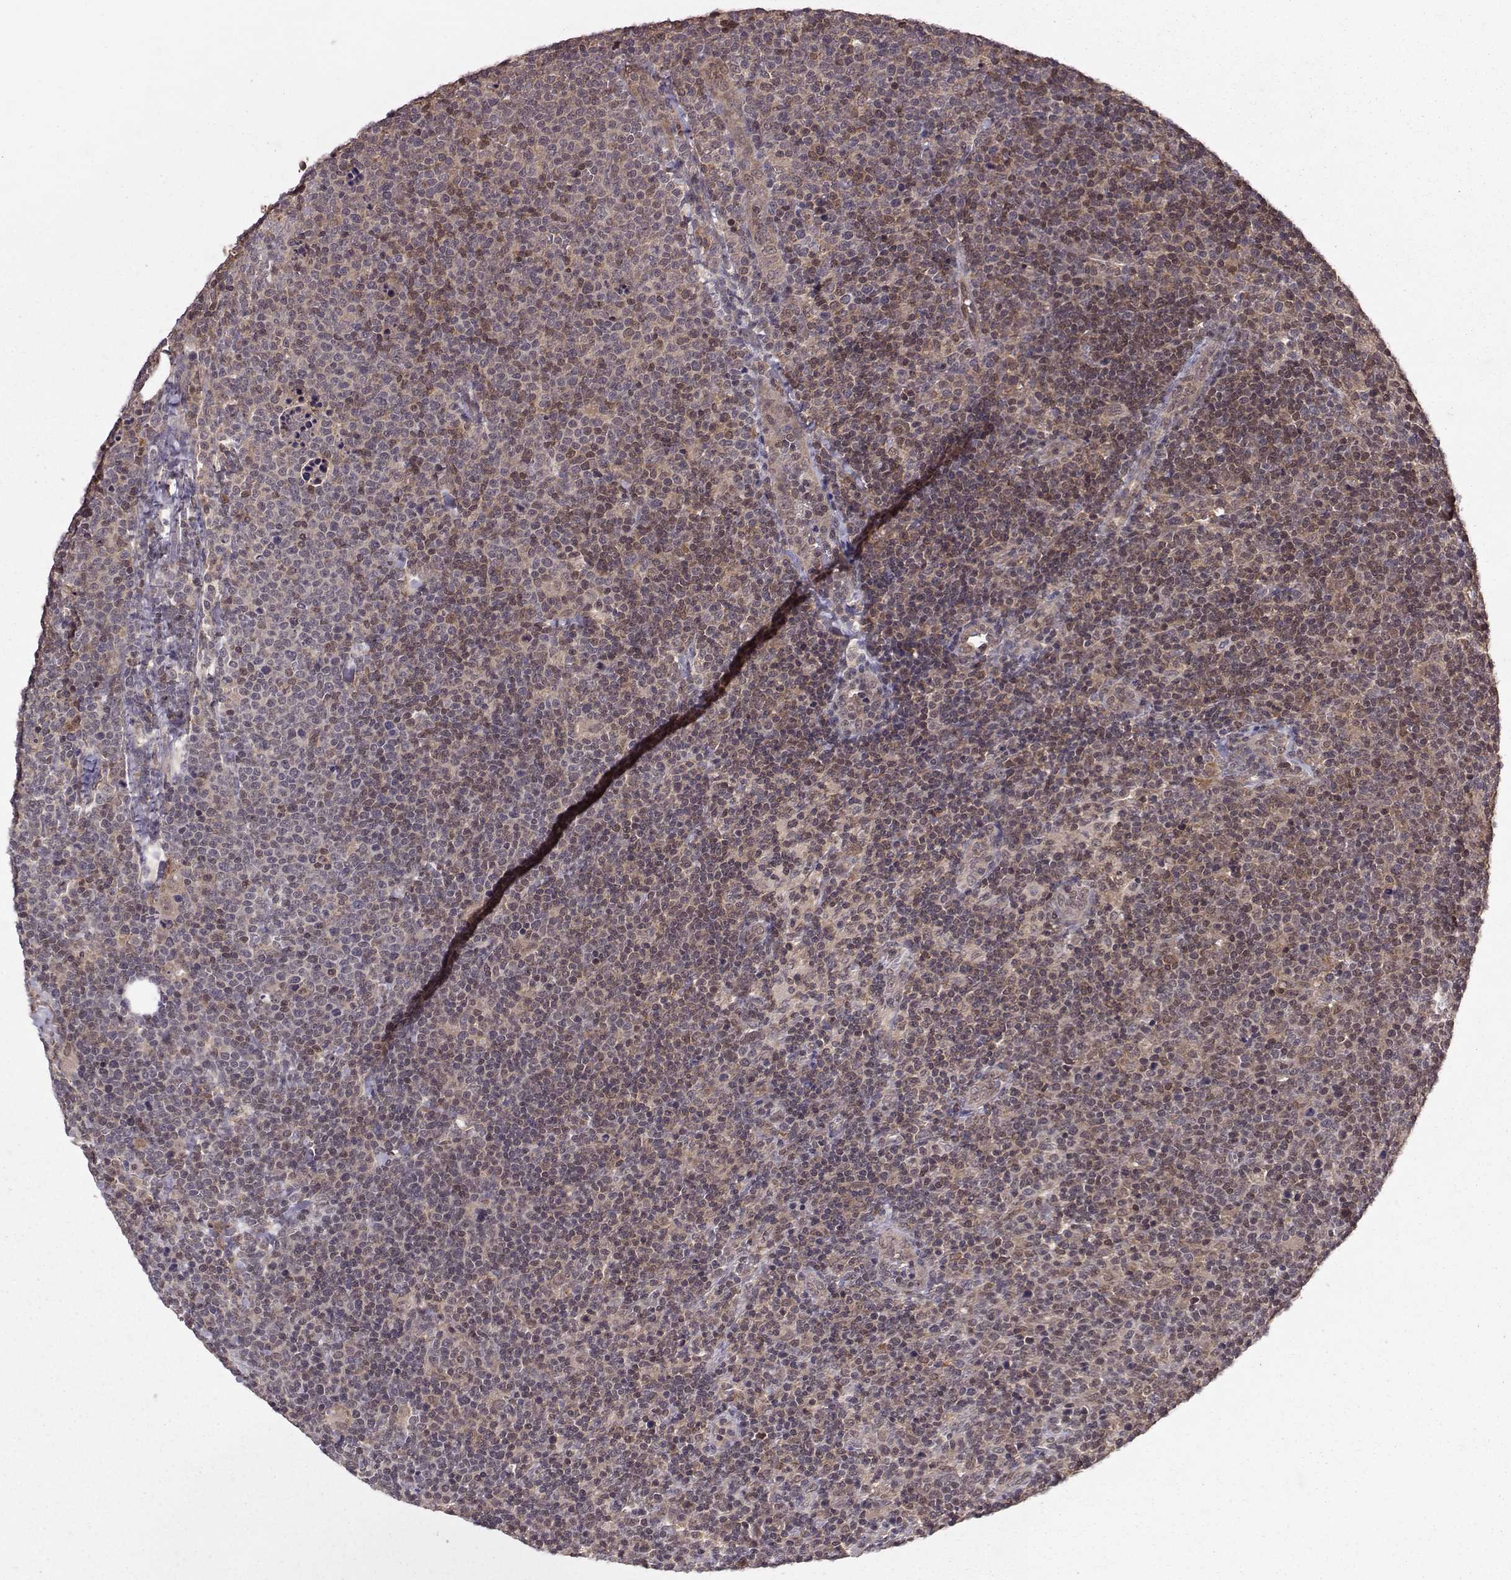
{"staining": {"intensity": "weak", "quantity": ">75%", "location": "cytoplasmic/membranous"}, "tissue": "lymphoma", "cell_type": "Tumor cells", "image_type": "cancer", "snomed": [{"axis": "morphology", "description": "Malignant lymphoma, non-Hodgkin's type, High grade"}, {"axis": "topography", "description": "Lymph node"}], "caption": "Weak cytoplasmic/membranous protein positivity is appreciated in approximately >75% of tumor cells in malignant lymphoma, non-Hodgkin's type (high-grade). (DAB (3,3'-diaminobenzidine) IHC, brown staining for protein, blue staining for nuclei).", "gene": "PPP2R2A", "patient": {"sex": "male", "age": 61}}